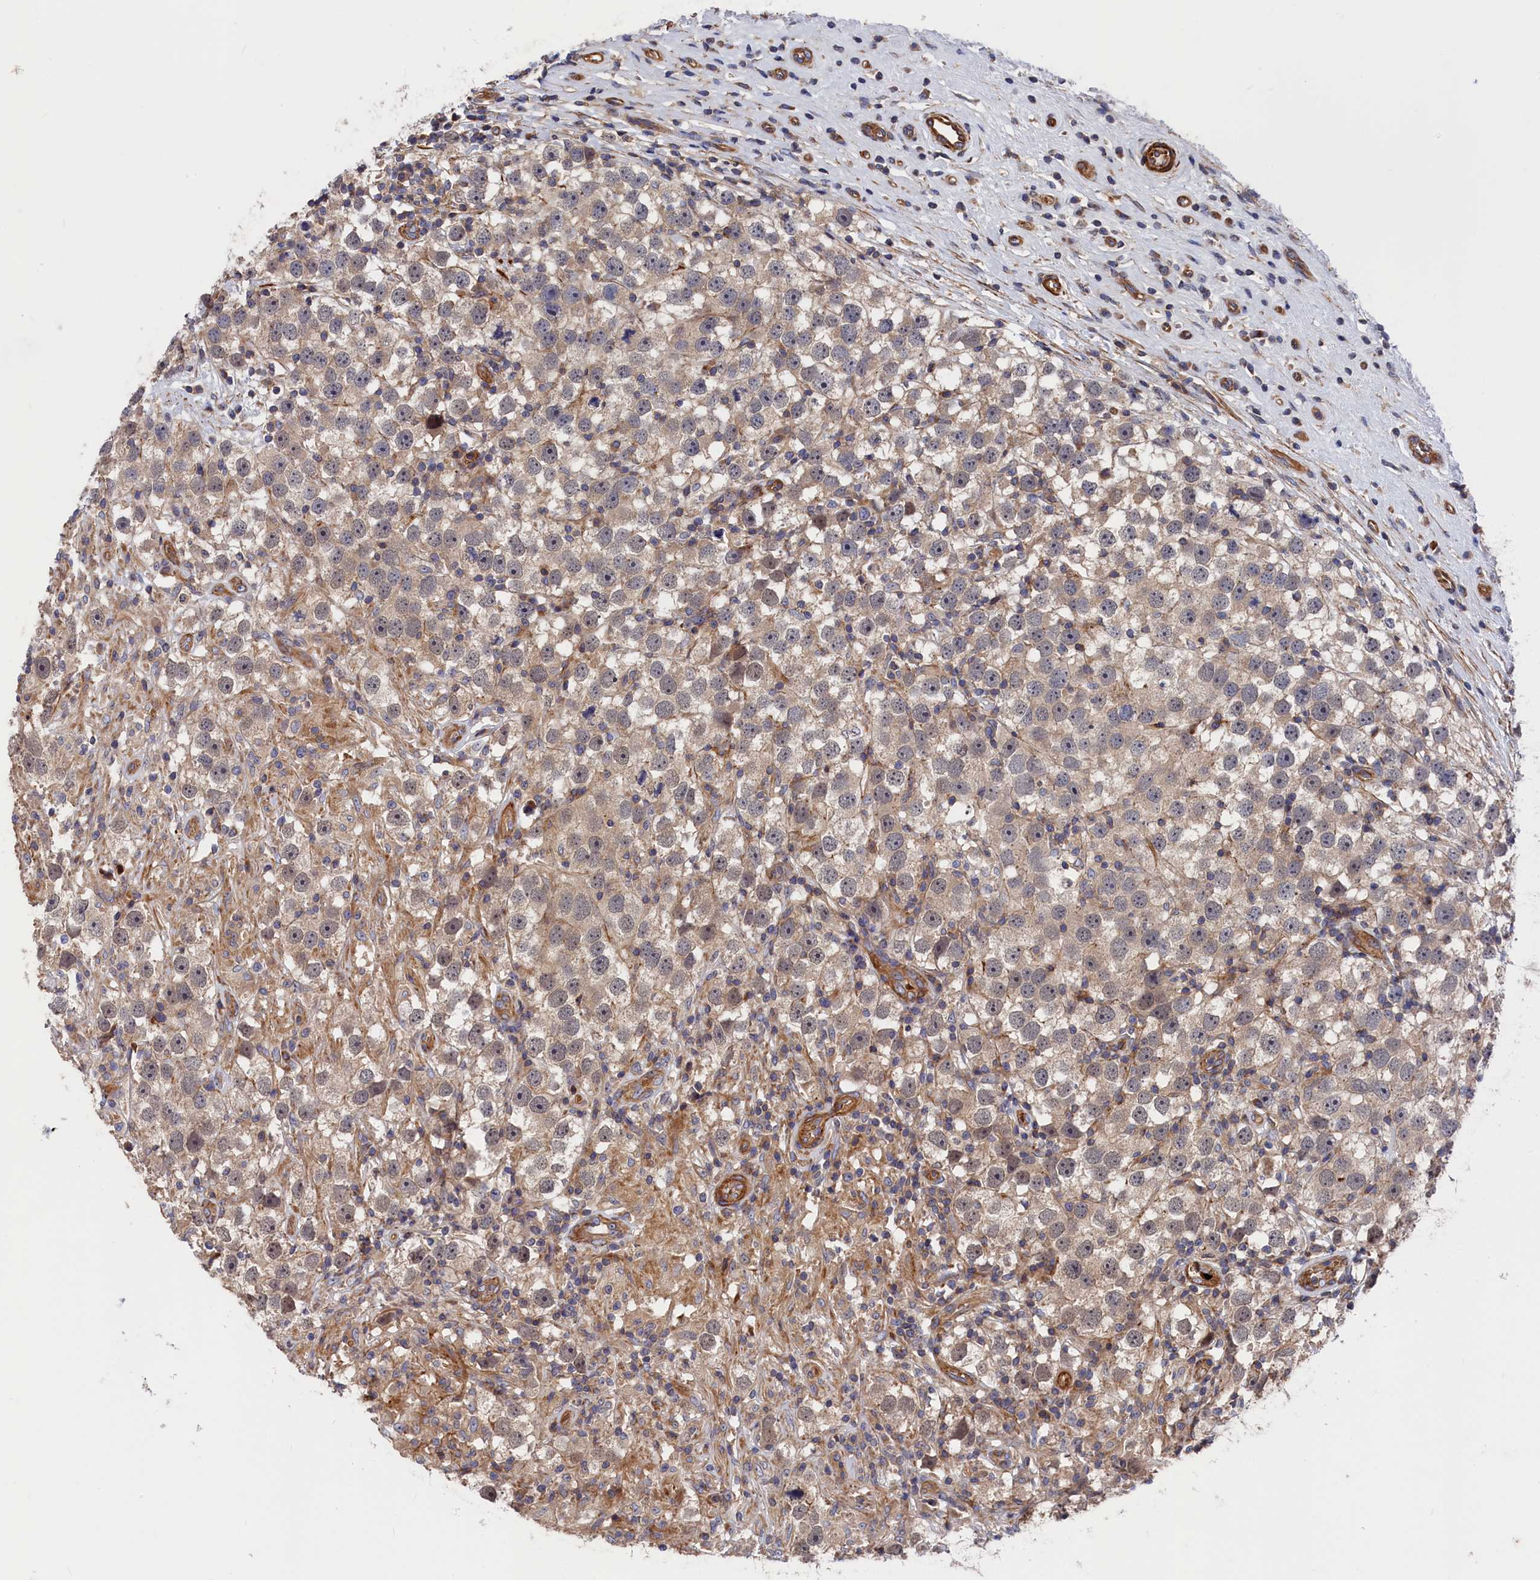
{"staining": {"intensity": "moderate", "quantity": "25%-75%", "location": "cytoplasmic/membranous"}, "tissue": "testis cancer", "cell_type": "Tumor cells", "image_type": "cancer", "snomed": [{"axis": "morphology", "description": "Seminoma, NOS"}, {"axis": "topography", "description": "Testis"}], "caption": "The image exhibits immunohistochemical staining of testis cancer. There is moderate cytoplasmic/membranous expression is seen in about 25%-75% of tumor cells.", "gene": "LDHD", "patient": {"sex": "male", "age": 49}}